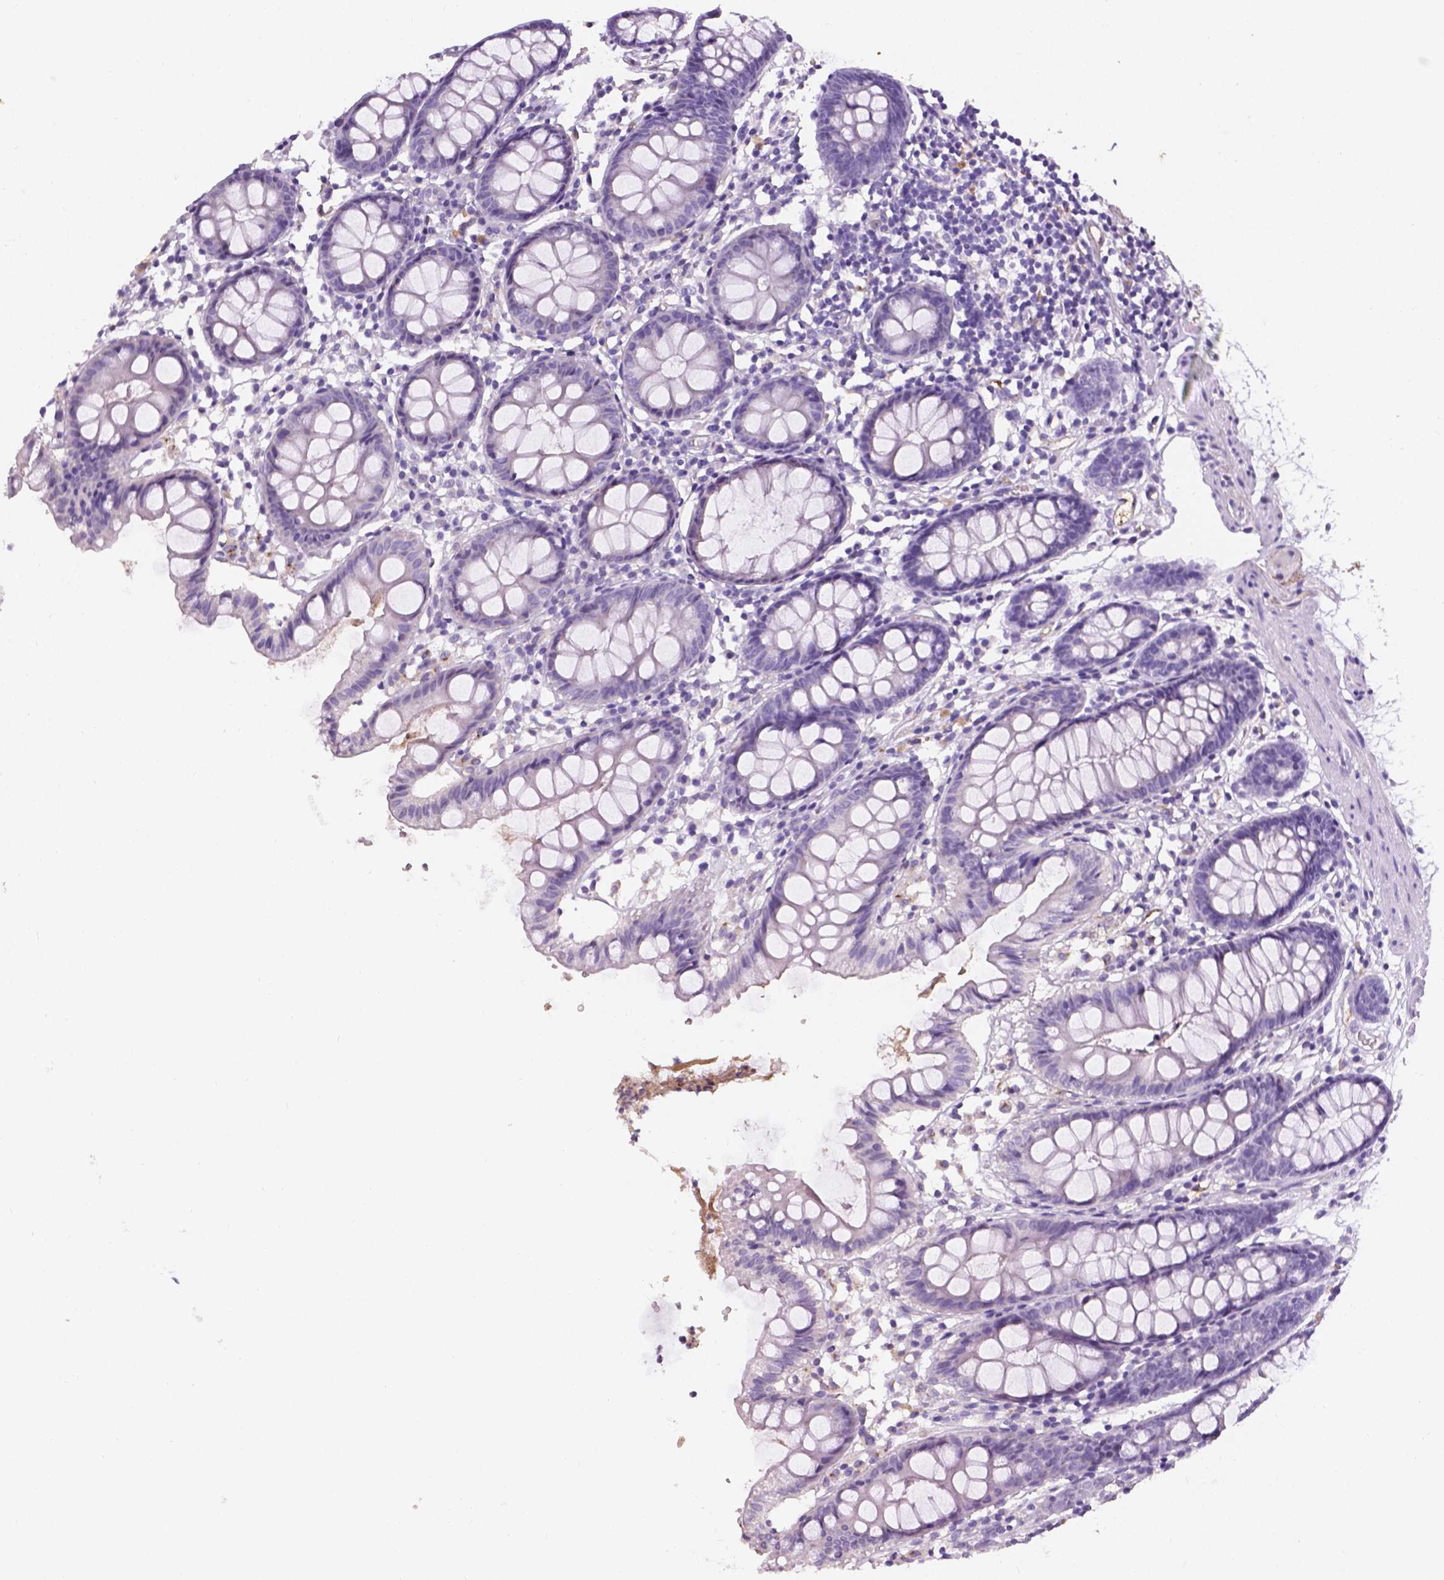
{"staining": {"intensity": "negative", "quantity": "none", "location": "none"}, "tissue": "colon", "cell_type": "Endothelial cells", "image_type": "normal", "snomed": [{"axis": "morphology", "description": "Normal tissue, NOS"}, {"axis": "topography", "description": "Colon"}], "caption": "IHC histopathology image of benign colon stained for a protein (brown), which demonstrates no positivity in endothelial cells.", "gene": "APOE", "patient": {"sex": "female", "age": 84}}